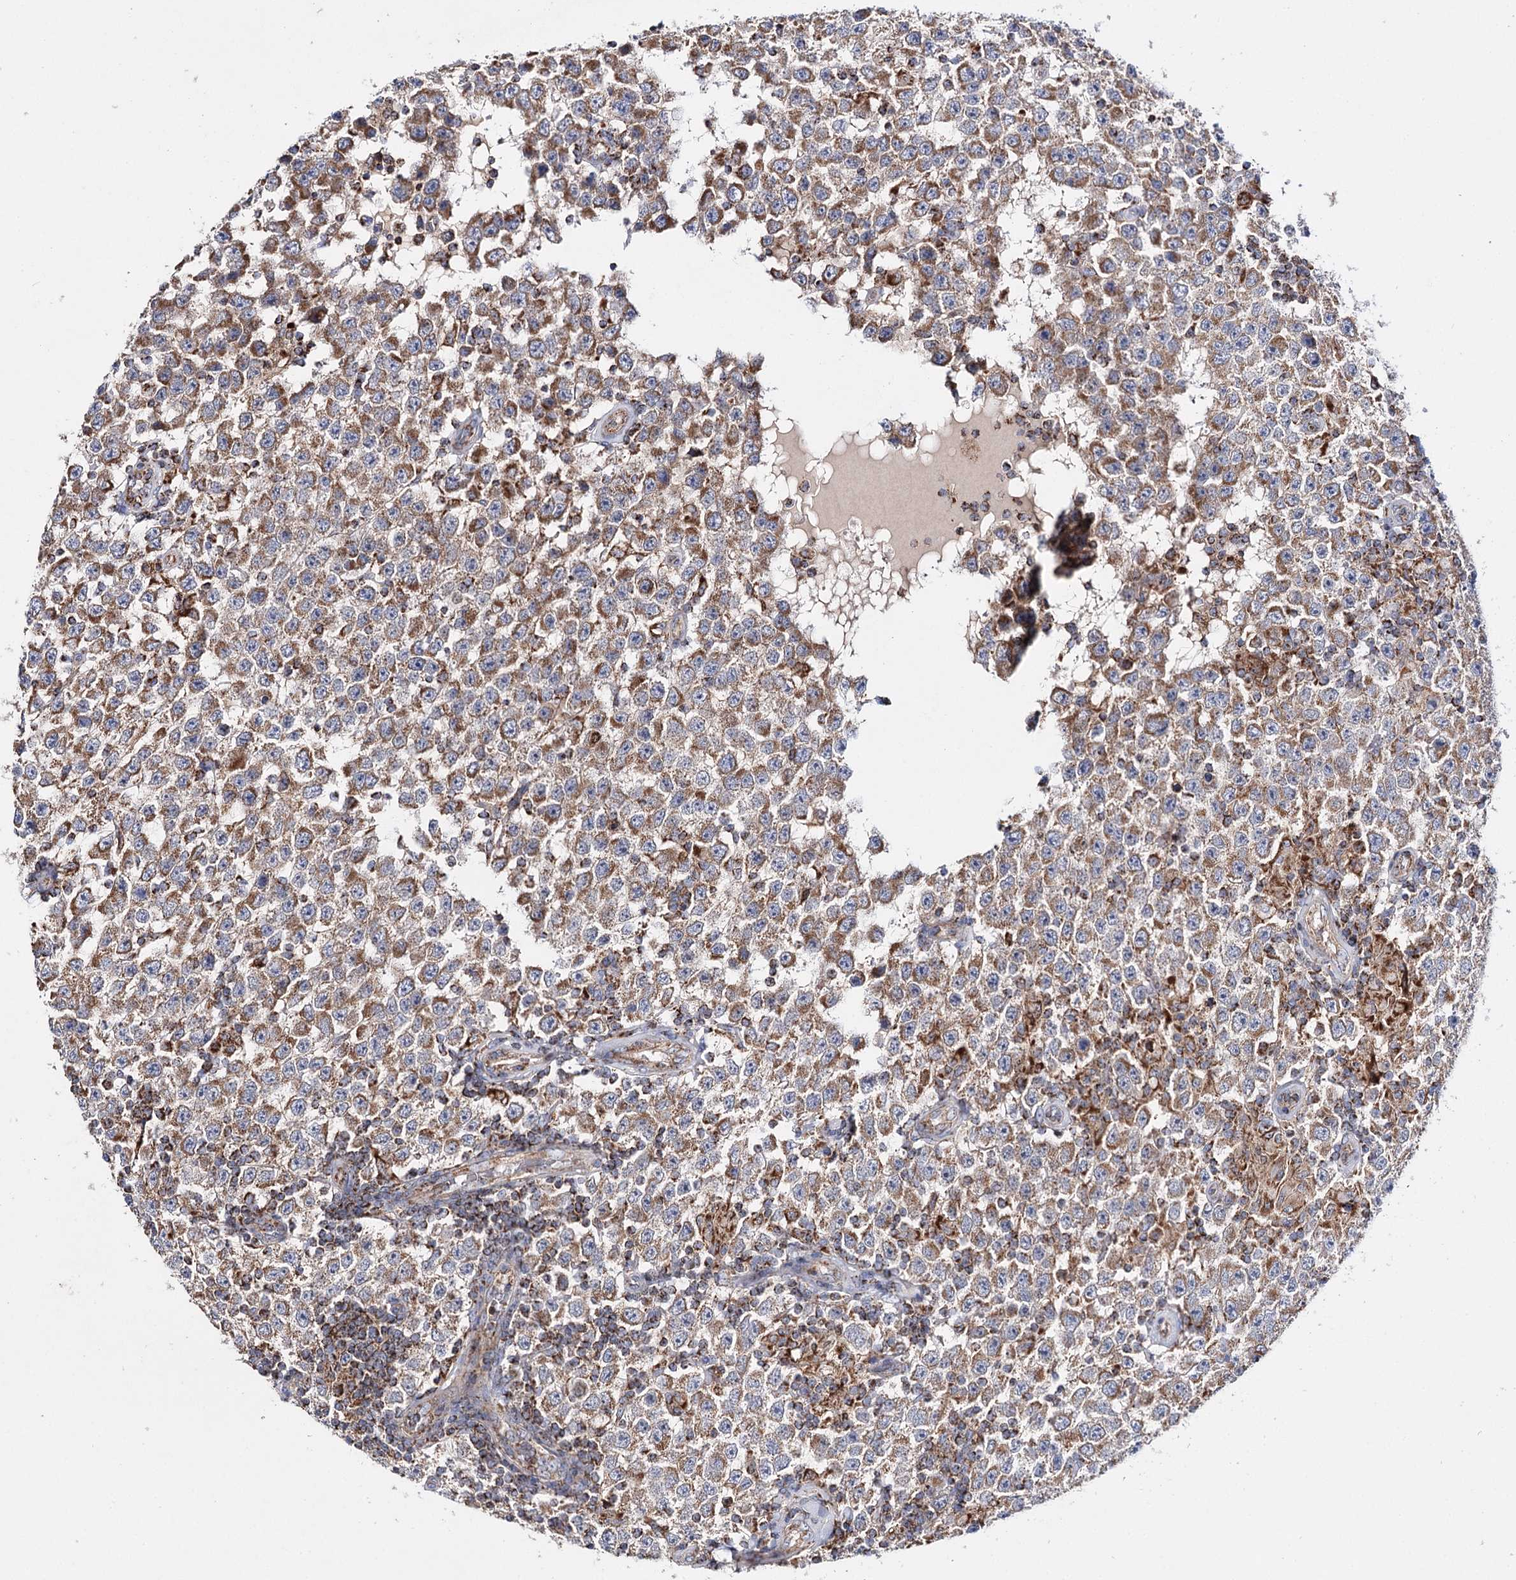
{"staining": {"intensity": "moderate", "quantity": ">75%", "location": "cytoplasmic/membranous"}, "tissue": "testis cancer", "cell_type": "Tumor cells", "image_type": "cancer", "snomed": [{"axis": "morphology", "description": "Normal tissue, NOS"}, {"axis": "morphology", "description": "Urothelial carcinoma, High grade"}, {"axis": "morphology", "description": "Seminoma, NOS"}, {"axis": "morphology", "description": "Carcinoma, Embryonal, NOS"}, {"axis": "topography", "description": "Urinary bladder"}, {"axis": "topography", "description": "Testis"}], "caption": "Immunohistochemistry (IHC) image of human testis cancer stained for a protein (brown), which reveals medium levels of moderate cytoplasmic/membranous staining in approximately >75% of tumor cells.", "gene": "CFAP46", "patient": {"sex": "male", "age": 41}}